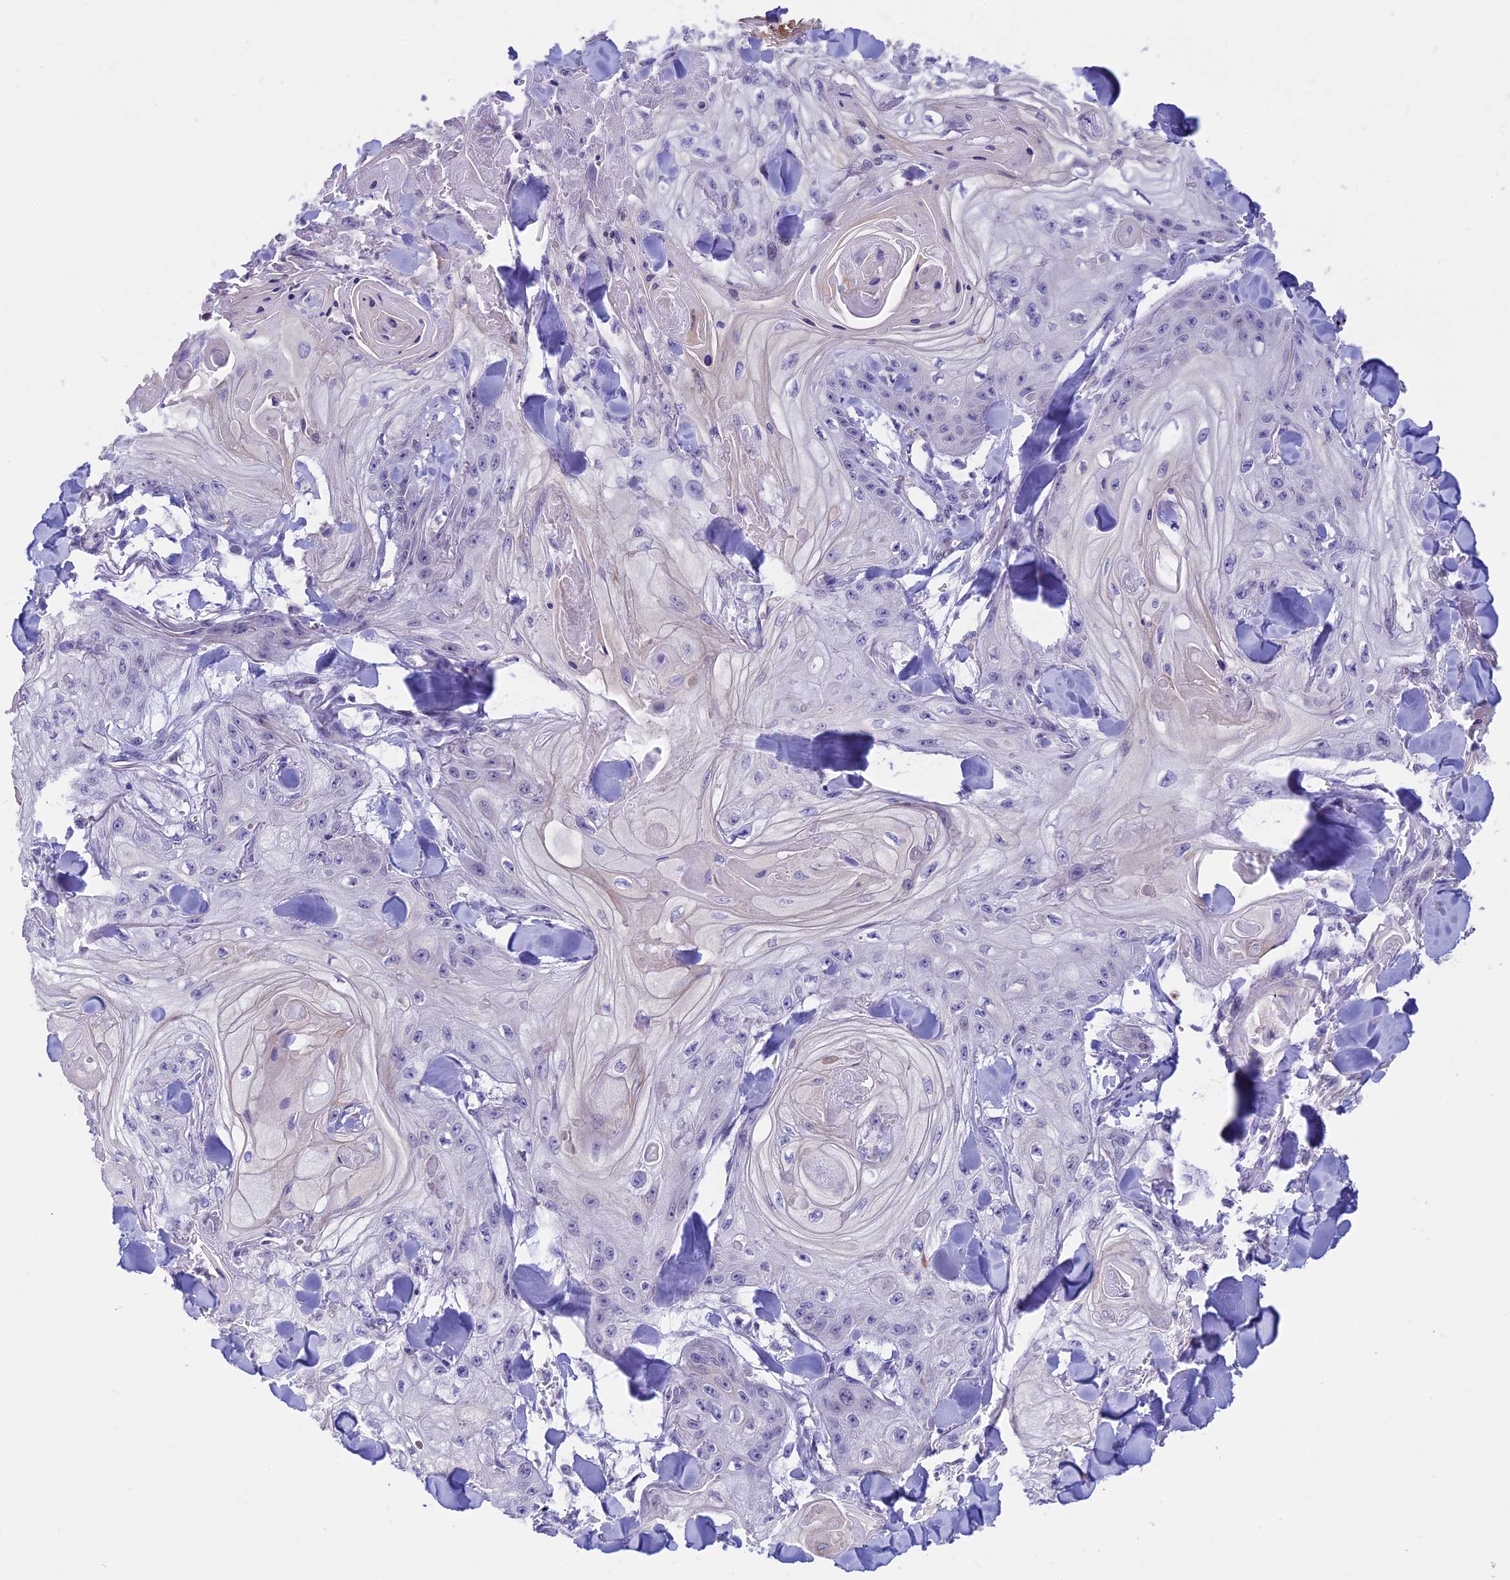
{"staining": {"intensity": "negative", "quantity": "none", "location": "none"}, "tissue": "skin cancer", "cell_type": "Tumor cells", "image_type": "cancer", "snomed": [{"axis": "morphology", "description": "Squamous cell carcinoma, NOS"}, {"axis": "topography", "description": "Skin"}], "caption": "Tumor cells show no significant protein positivity in squamous cell carcinoma (skin).", "gene": "IGSF6", "patient": {"sex": "male", "age": 74}}